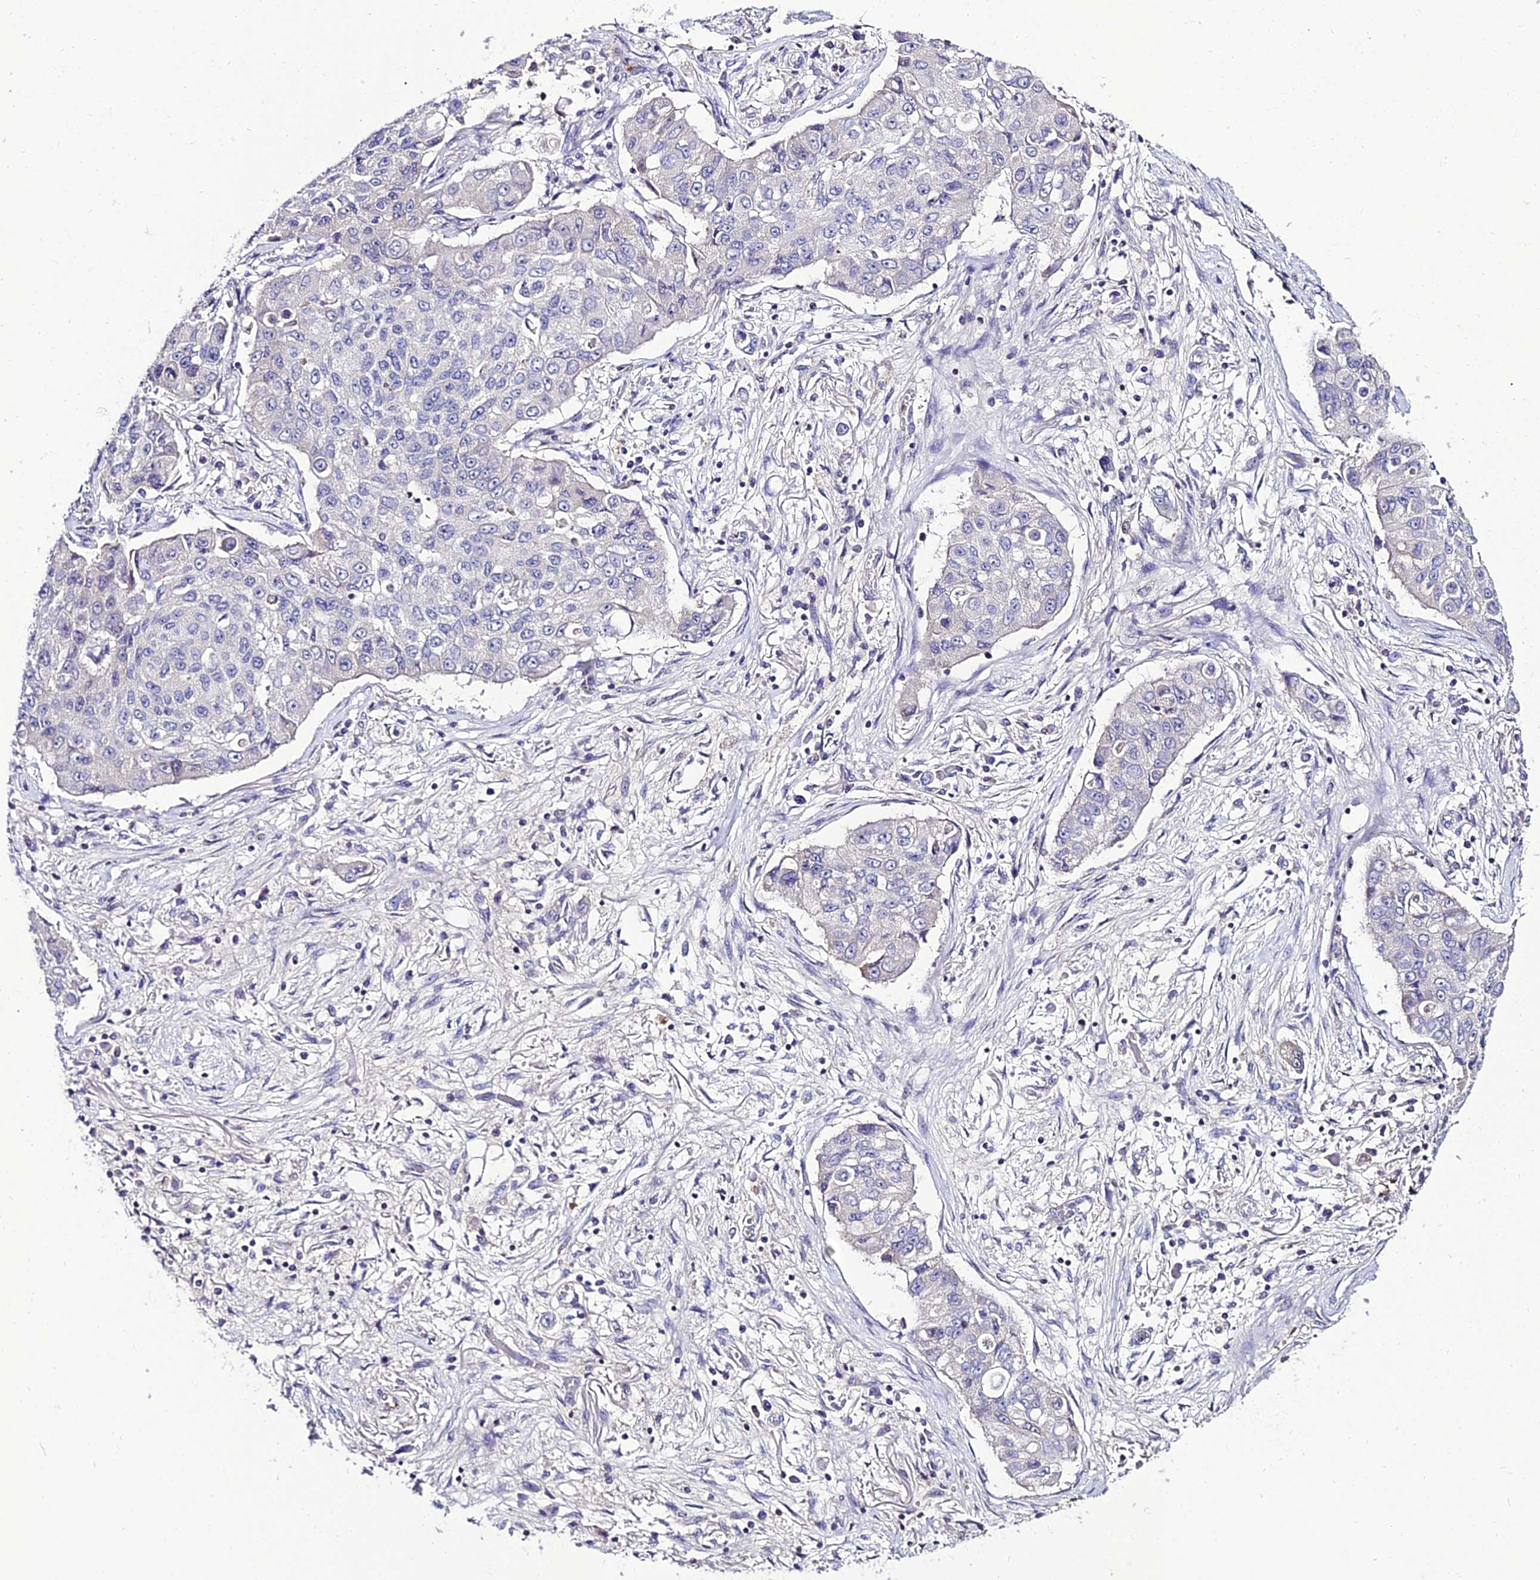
{"staining": {"intensity": "negative", "quantity": "none", "location": "none"}, "tissue": "lung cancer", "cell_type": "Tumor cells", "image_type": "cancer", "snomed": [{"axis": "morphology", "description": "Squamous cell carcinoma, NOS"}, {"axis": "topography", "description": "Lung"}], "caption": "Lung cancer (squamous cell carcinoma) stained for a protein using immunohistochemistry reveals no staining tumor cells.", "gene": "SHQ1", "patient": {"sex": "male", "age": 74}}